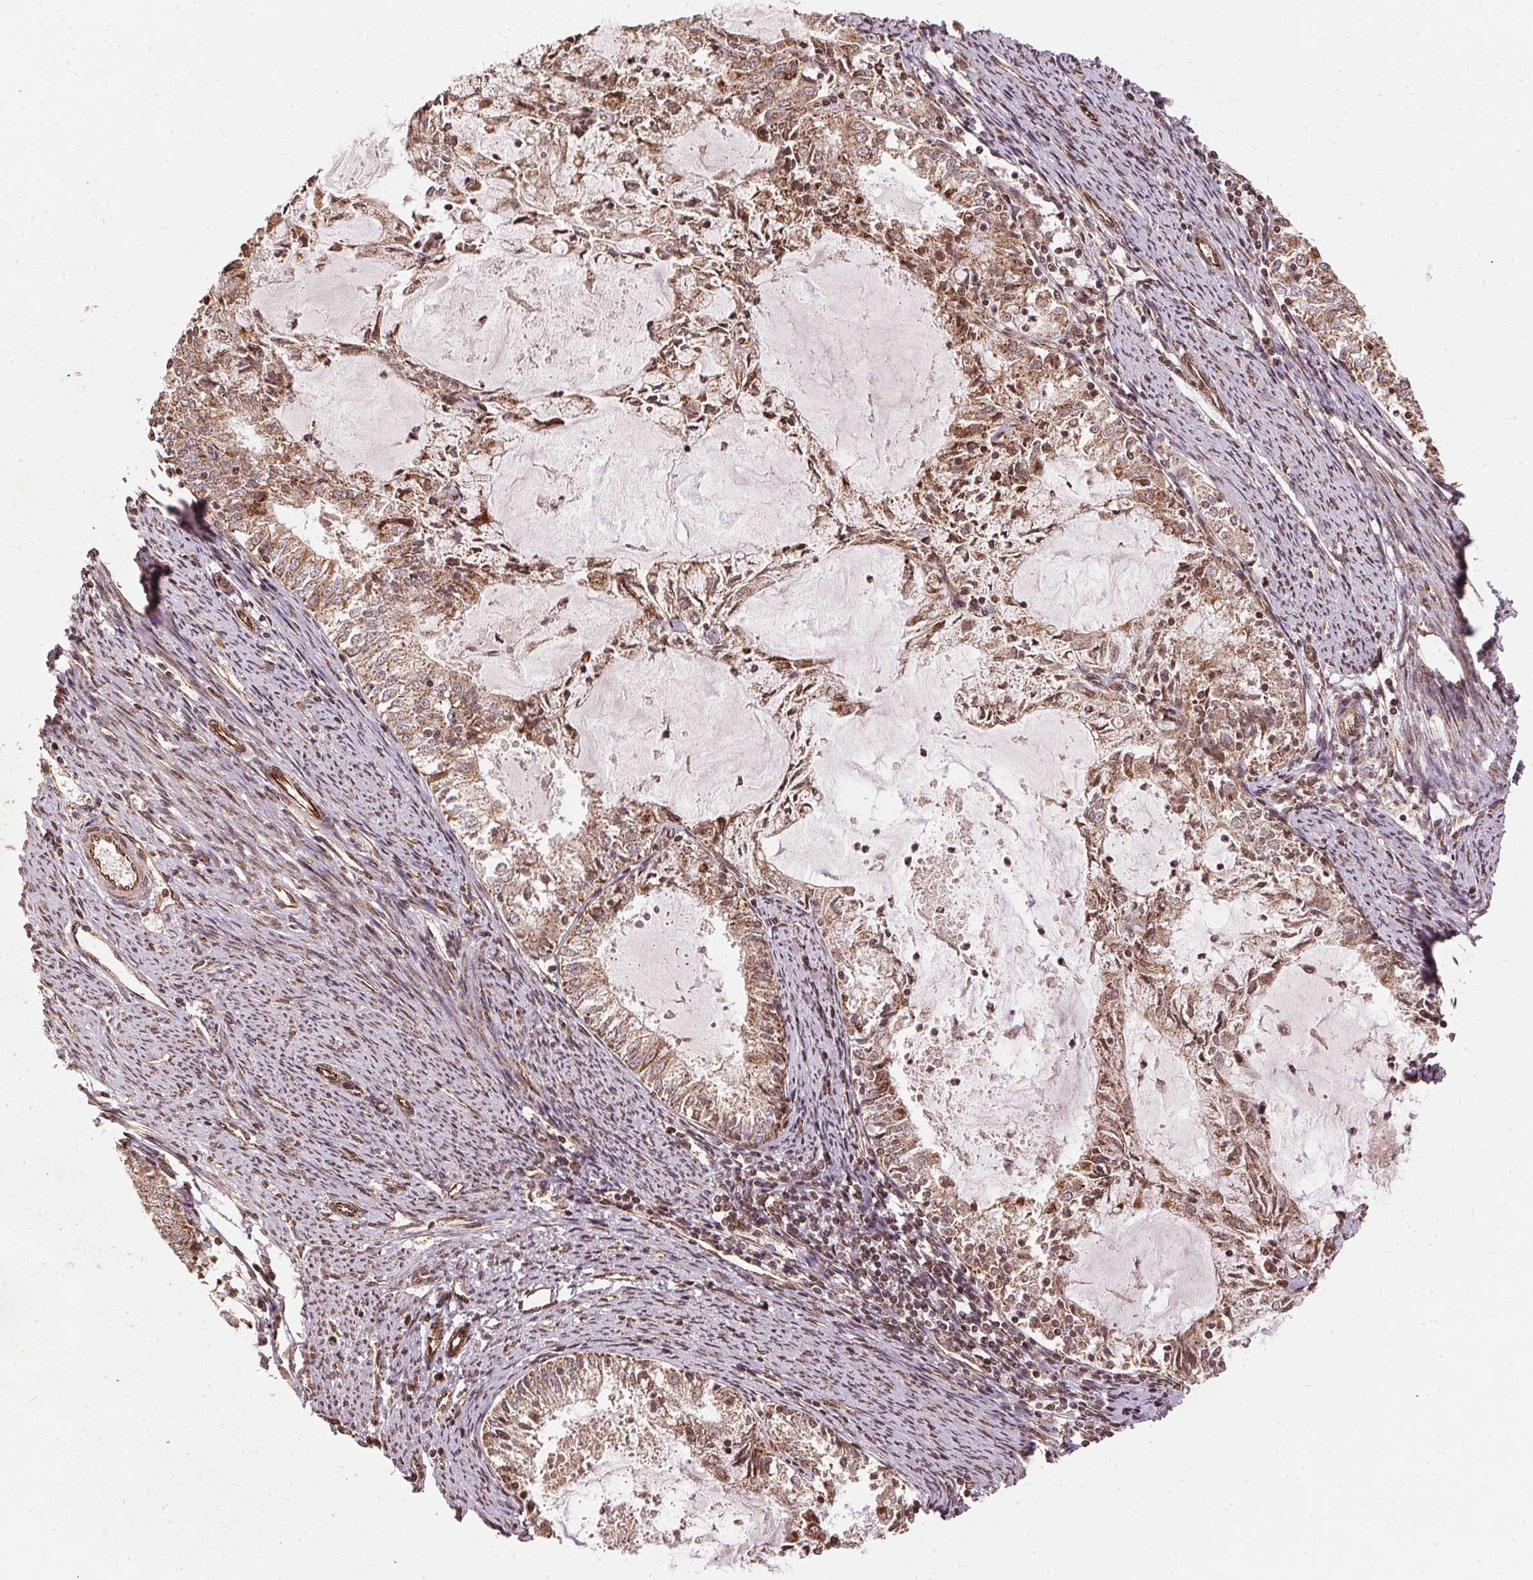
{"staining": {"intensity": "moderate", "quantity": ">75%", "location": "cytoplasmic/membranous"}, "tissue": "endometrial cancer", "cell_type": "Tumor cells", "image_type": "cancer", "snomed": [{"axis": "morphology", "description": "Adenocarcinoma, NOS"}, {"axis": "topography", "description": "Endometrium"}], "caption": "This histopathology image shows immunohistochemistry staining of human endometrial adenocarcinoma, with medium moderate cytoplasmic/membranous staining in about >75% of tumor cells.", "gene": "SPRED2", "patient": {"sex": "female", "age": 57}}